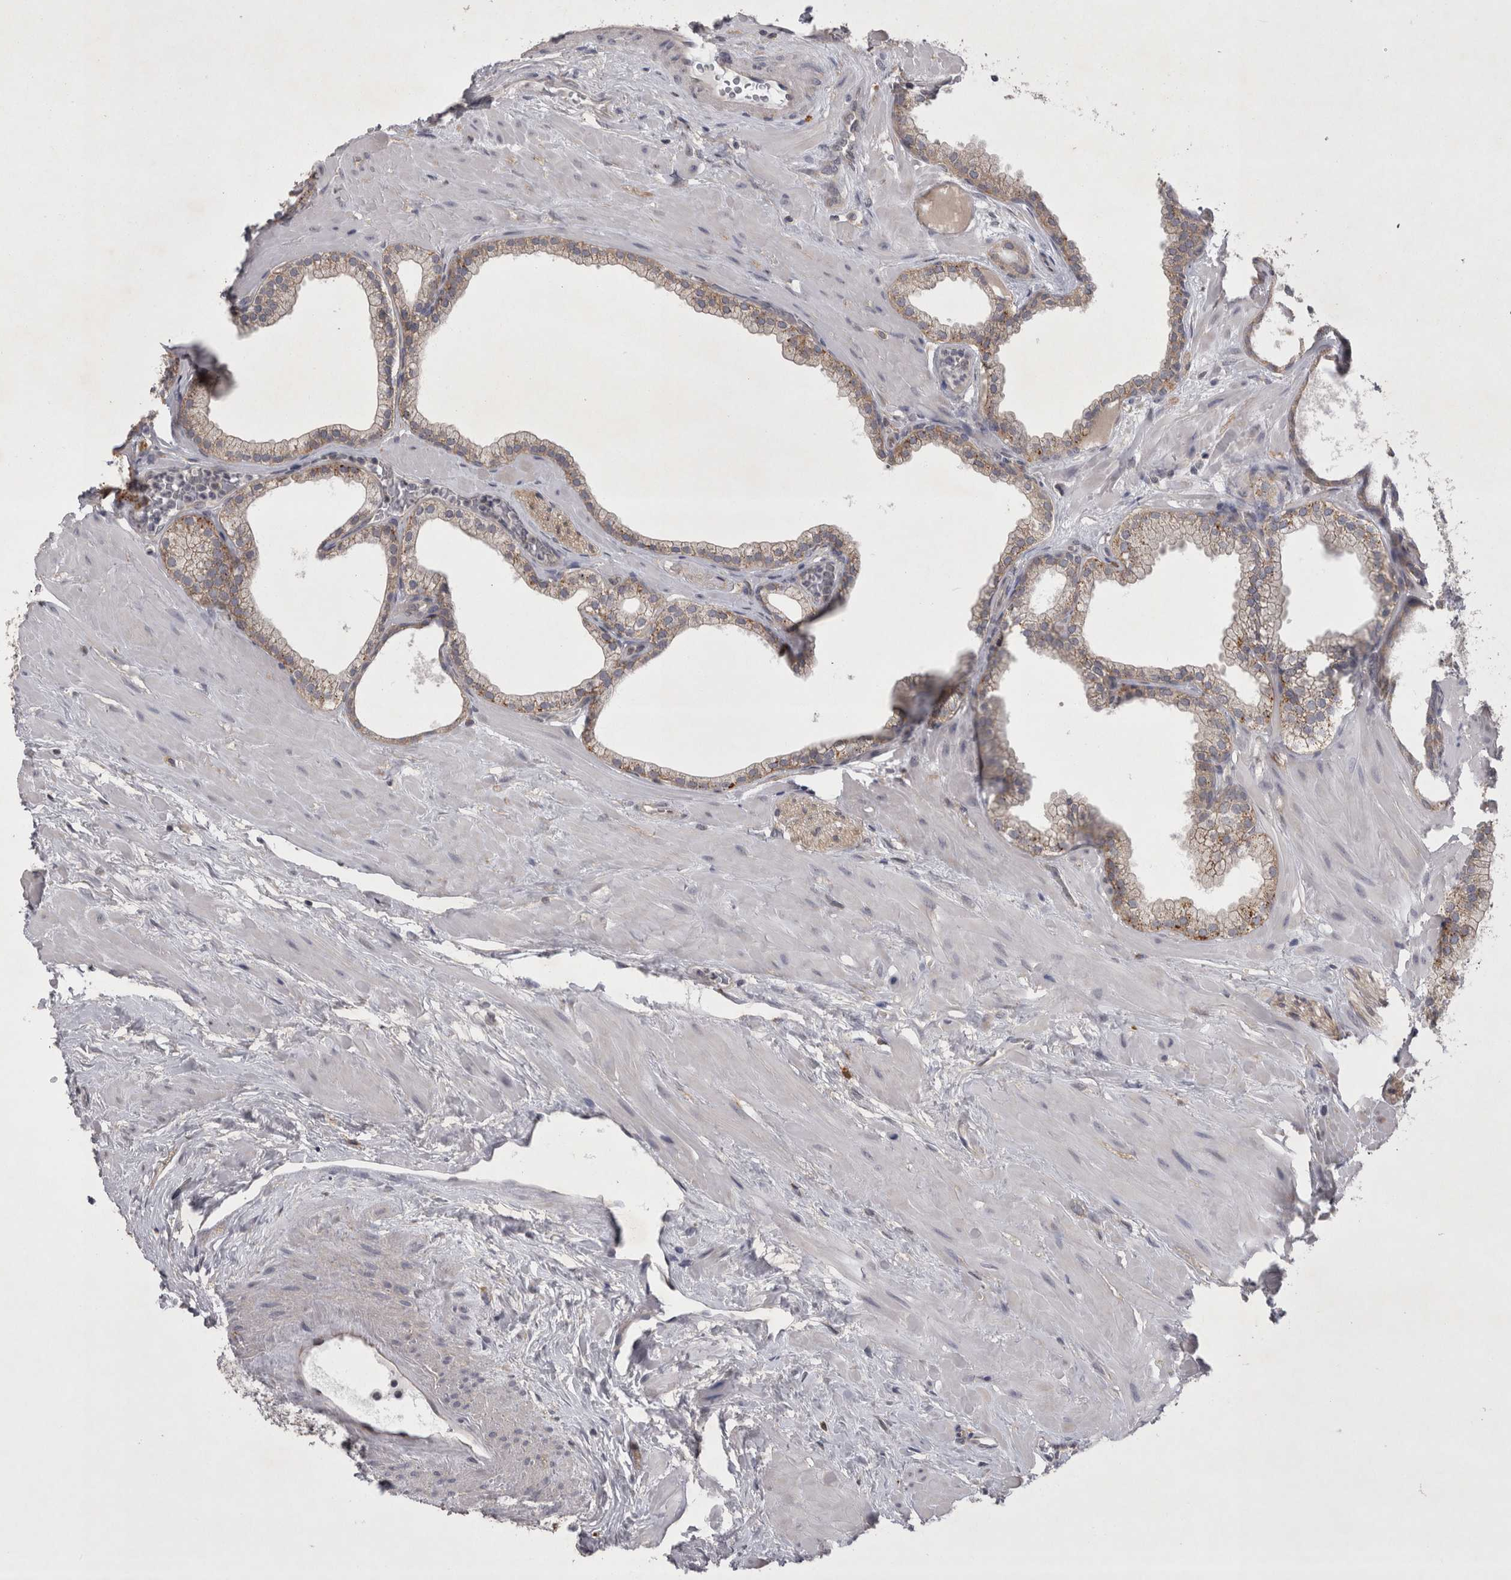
{"staining": {"intensity": "moderate", "quantity": ">75%", "location": "cytoplasmic/membranous"}, "tissue": "prostate", "cell_type": "Glandular cells", "image_type": "normal", "snomed": [{"axis": "morphology", "description": "Normal tissue, NOS"}, {"axis": "morphology", "description": "Urothelial carcinoma, Low grade"}, {"axis": "topography", "description": "Urinary bladder"}, {"axis": "topography", "description": "Prostate"}], "caption": "High-power microscopy captured an immunohistochemistry (IHC) photomicrograph of benign prostate, revealing moderate cytoplasmic/membranous staining in about >75% of glandular cells.", "gene": "CTBS", "patient": {"sex": "male", "age": 60}}